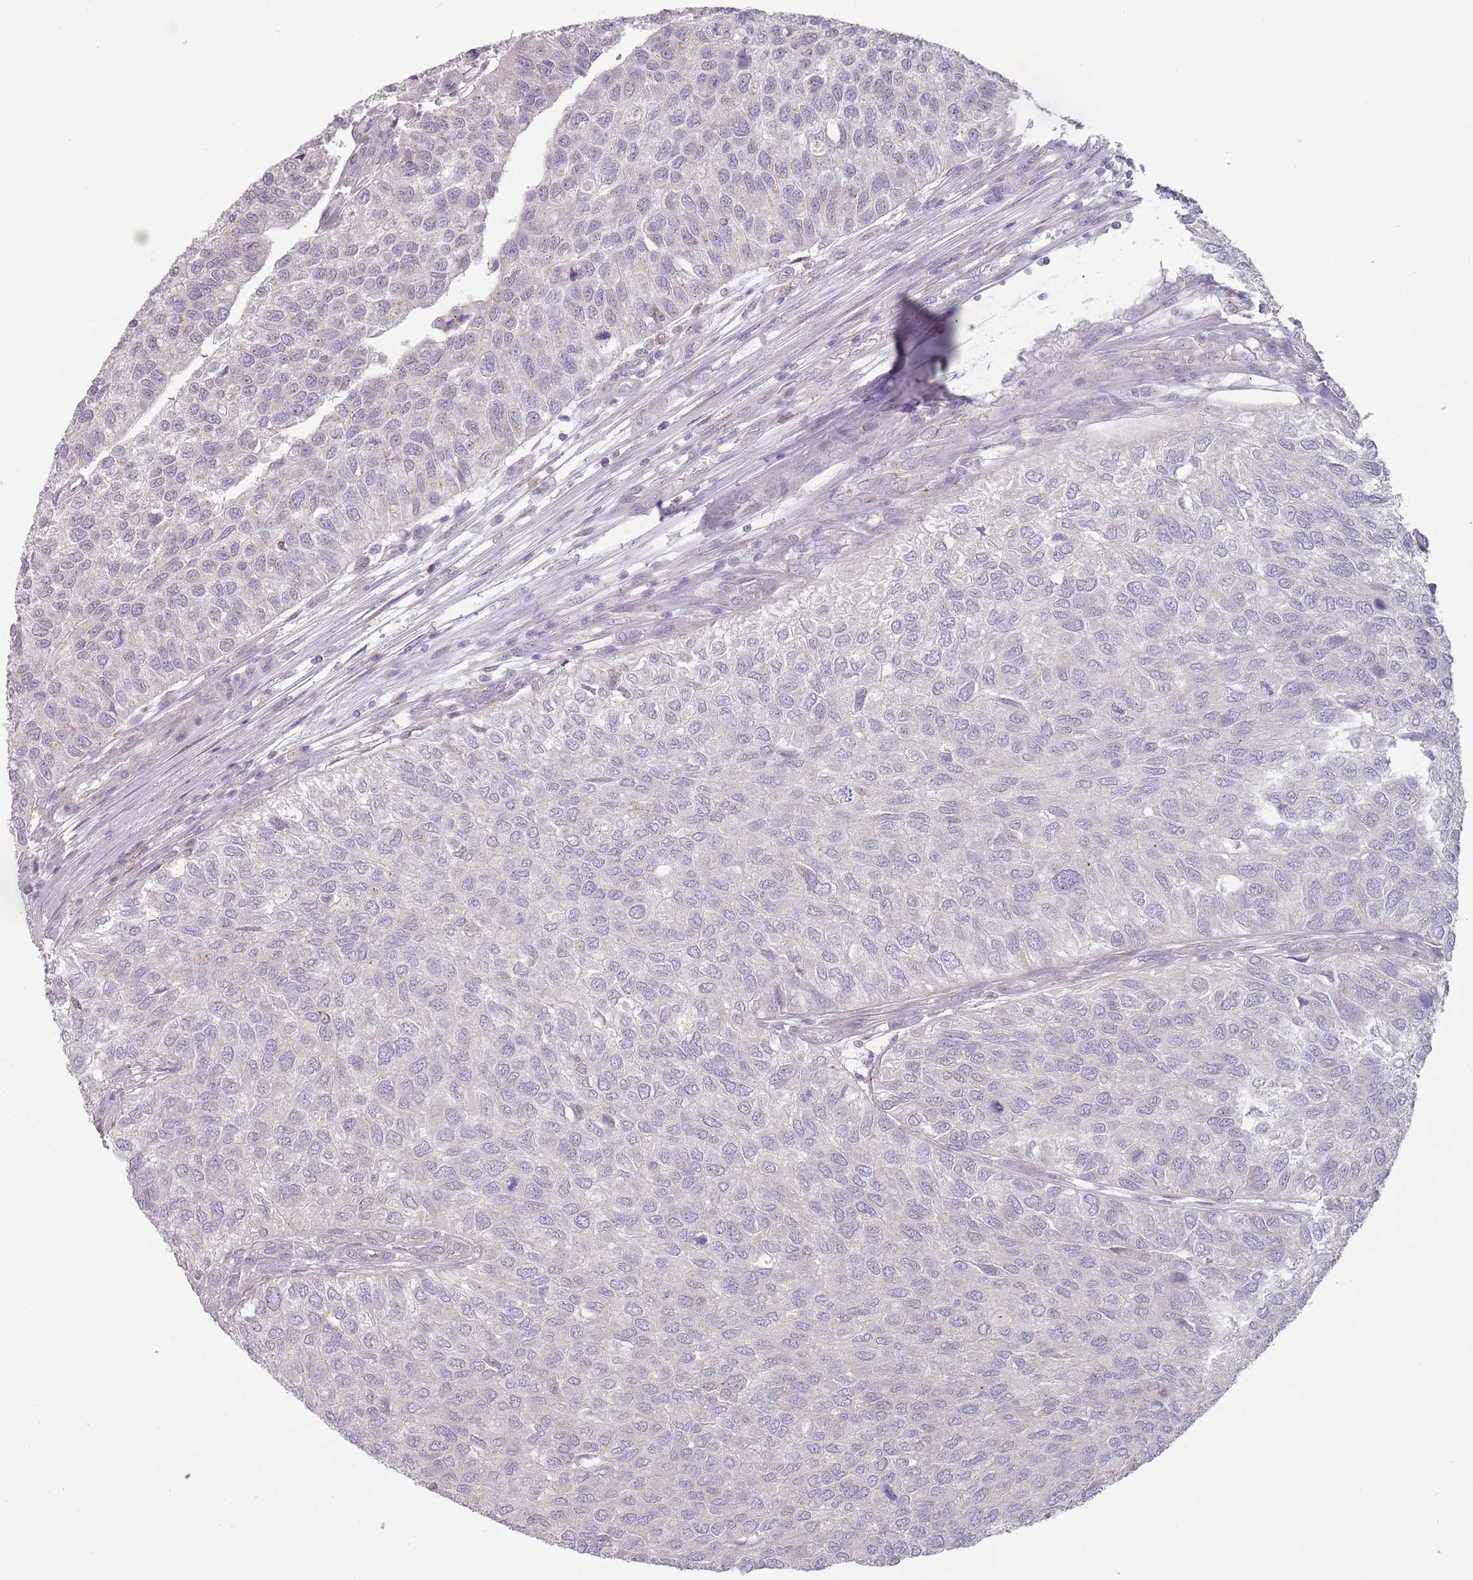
{"staining": {"intensity": "negative", "quantity": "none", "location": "none"}, "tissue": "urothelial cancer", "cell_type": "Tumor cells", "image_type": "cancer", "snomed": [{"axis": "morphology", "description": "Urothelial carcinoma, NOS"}, {"axis": "topography", "description": "Urinary bladder"}], "caption": "A high-resolution micrograph shows IHC staining of transitional cell carcinoma, which reveals no significant staining in tumor cells.", "gene": "AKAIN1", "patient": {"sex": "male", "age": 55}}